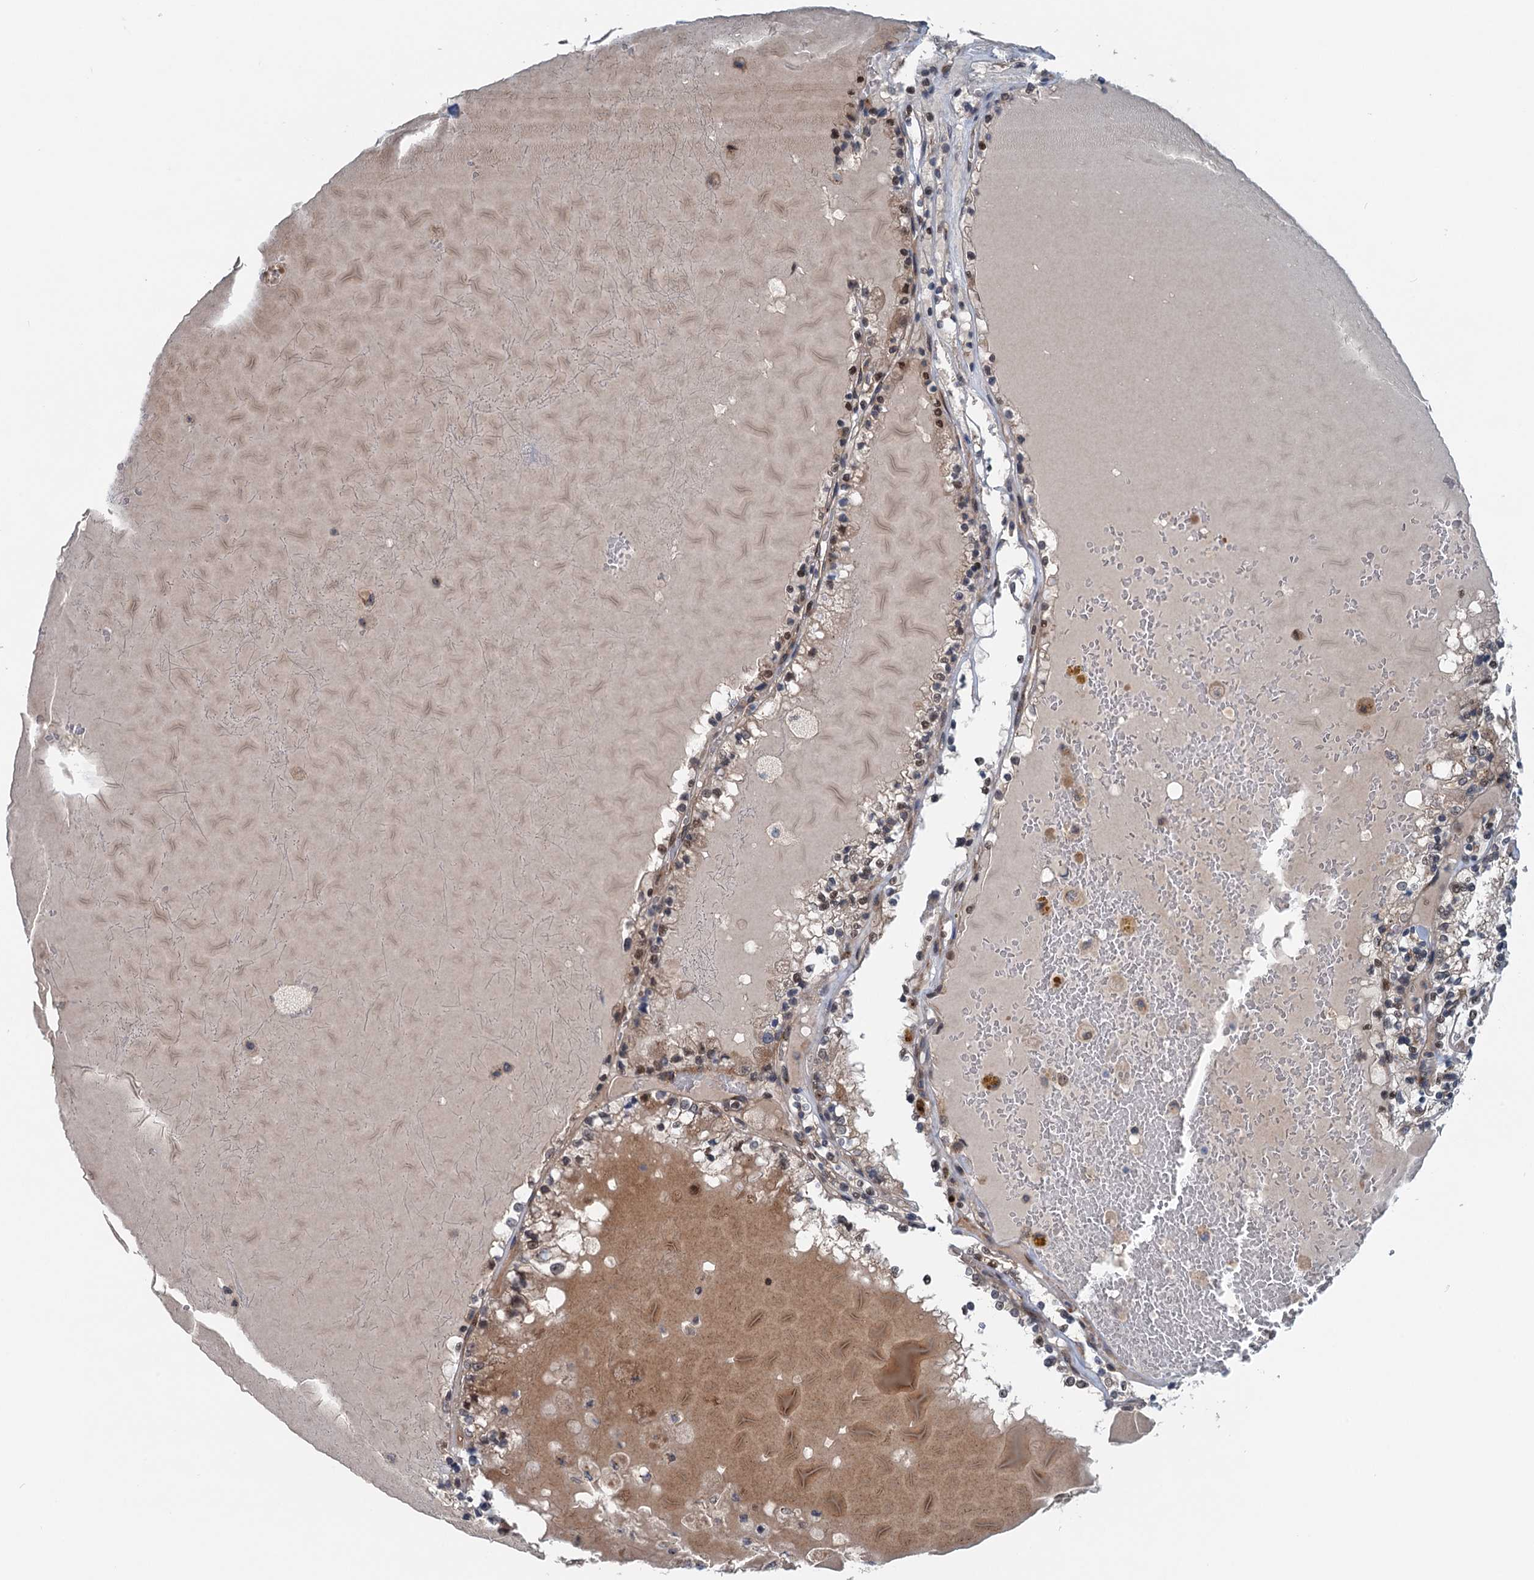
{"staining": {"intensity": "moderate", "quantity": "25%-75%", "location": "cytoplasmic/membranous,nuclear"}, "tissue": "renal cancer", "cell_type": "Tumor cells", "image_type": "cancer", "snomed": [{"axis": "morphology", "description": "Adenocarcinoma, NOS"}, {"axis": "topography", "description": "Kidney"}], "caption": "Adenocarcinoma (renal) stained with a brown dye reveals moderate cytoplasmic/membranous and nuclear positive positivity in about 25%-75% of tumor cells.", "gene": "DYNC2I2", "patient": {"sex": "female", "age": 56}}